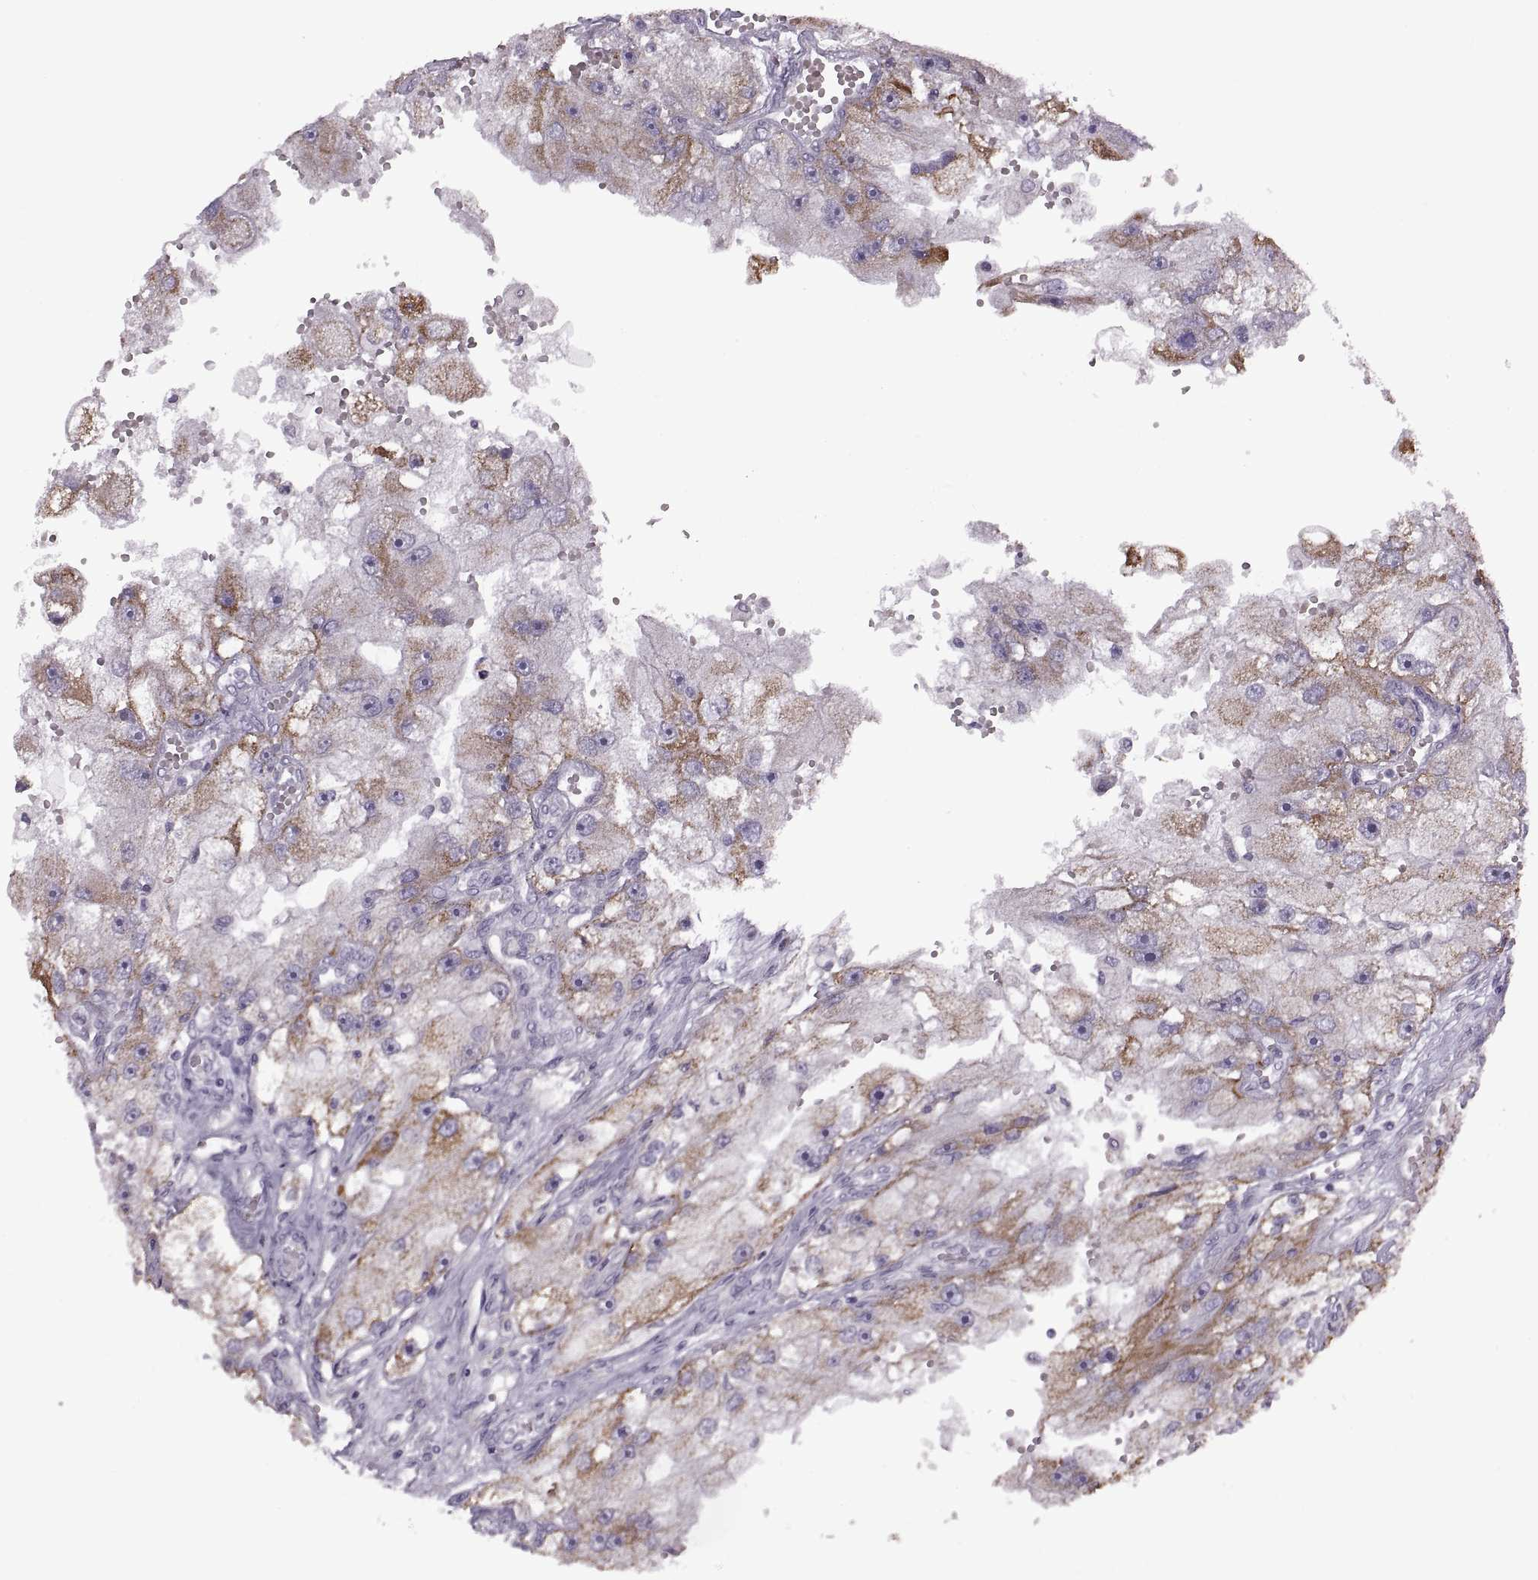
{"staining": {"intensity": "moderate", "quantity": ">75%", "location": "cytoplasmic/membranous"}, "tissue": "renal cancer", "cell_type": "Tumor cells", "image_type": "cancer", "snomed": [{"axis": "morphology", "description": "Adenocarcinoma, NOS"}, {"axis": "topography", "description": "Kidney"}], "caption": "Immunohistochemistry (IHC) (DAB (3,3'-diaminobenzidine)) staining of adenocarcinoma (renal) displays moderate cytoplasmic/membranous protein positivity in approximately >75% of tumor cells.", "gene": "PIERCE1", "patient": {"sex": "male", "age": 63}}